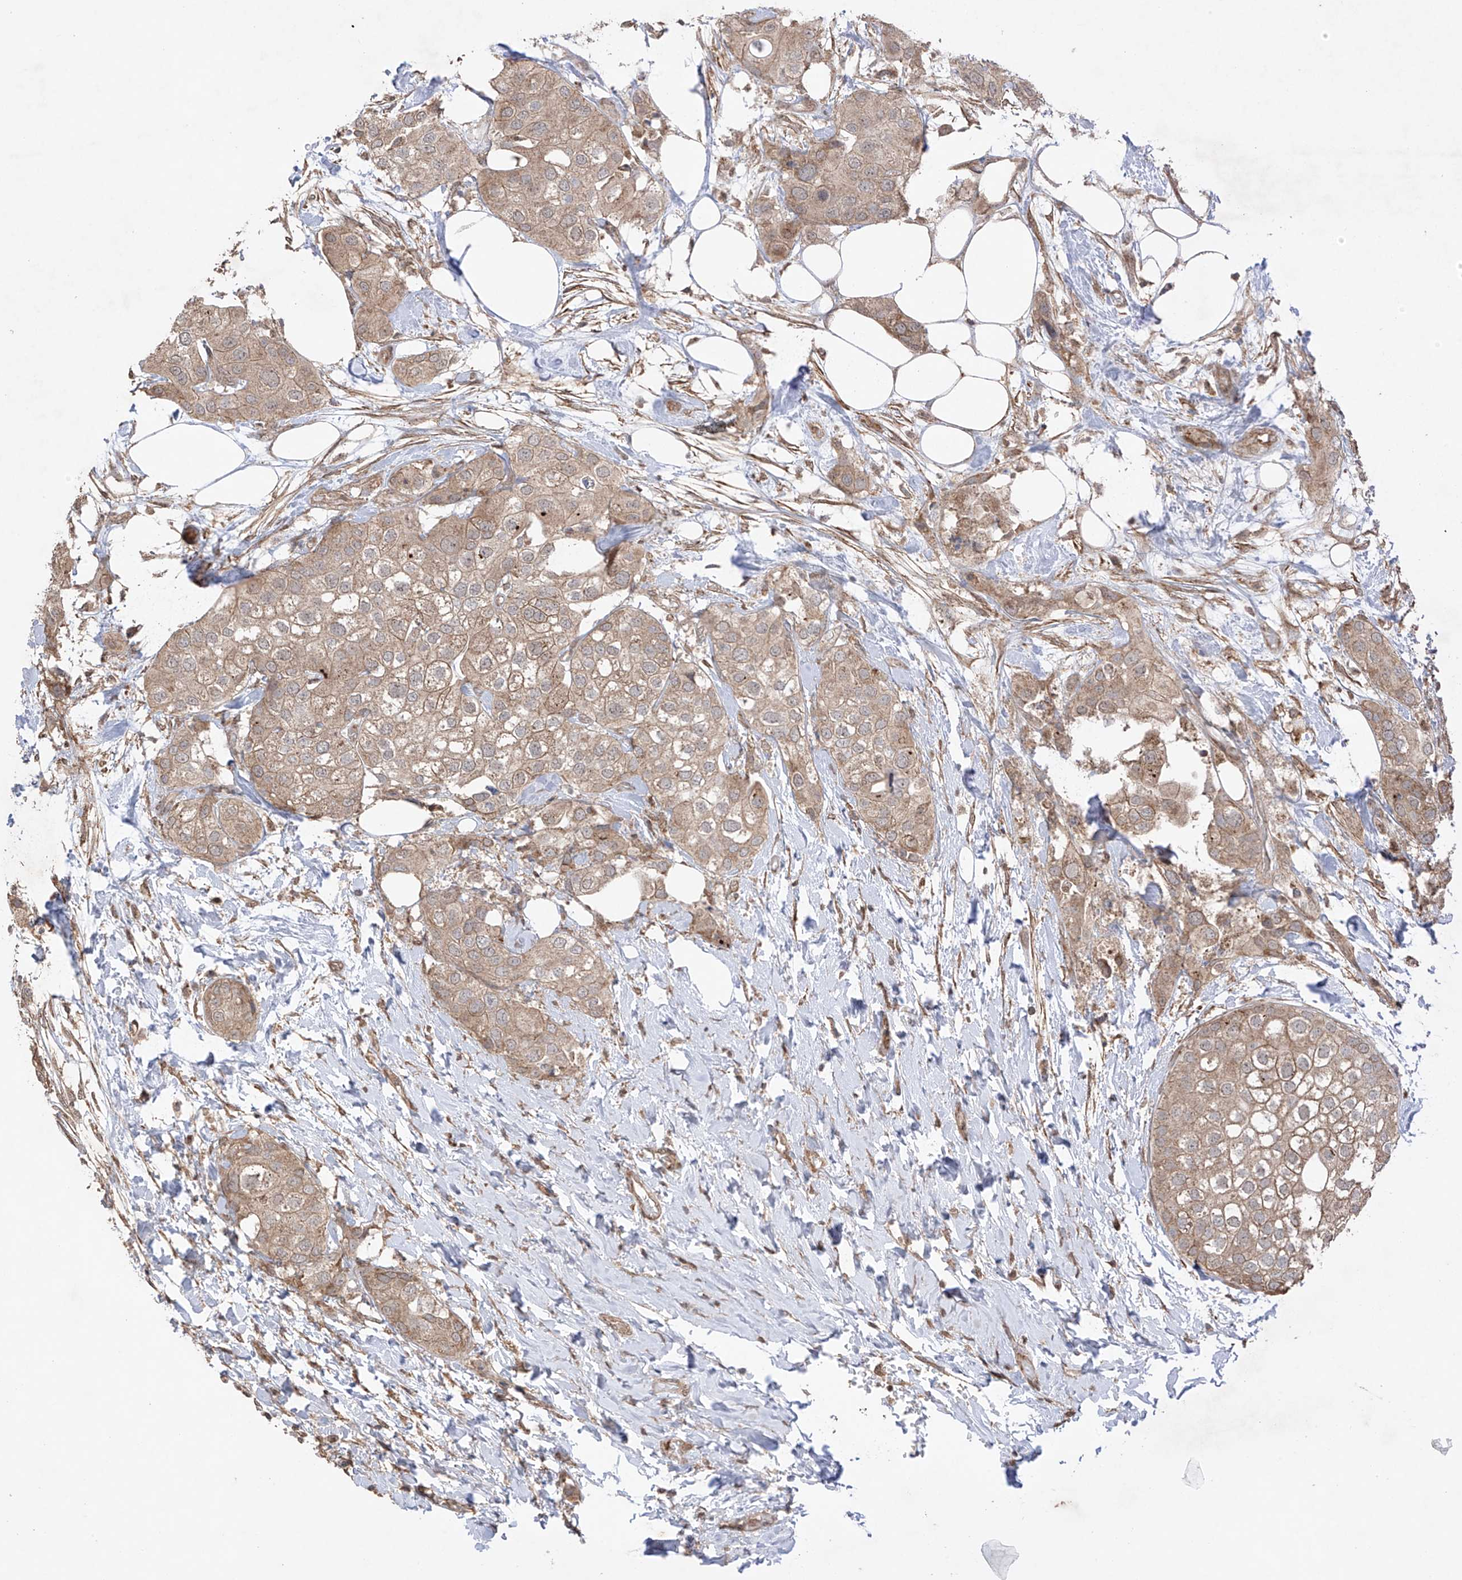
{"staining": {"intensity": "moderate", "quantity": ">75%", "location": "cytoplasmic/membranous"}, "tissue": "urothelial cancer", "cell_type": "Tumor cells", "image_type": "cancer", "snomed": [{"axis": "morphology", "description": "Urothelial carcinoma, High grade"}, {"axis": "topography", "description": "Urinary bladder"}], "caption": "An immunohistochemistry (IHC) image of neoplastic tissue is shown. Protein staining in brown shows moderate cytoplasmic/membranous positivity in urothelial carcinoma (high-grade) within tumor cells.", "gene": "ABCD1", "patient": {"sex": "male", "age": 64}}